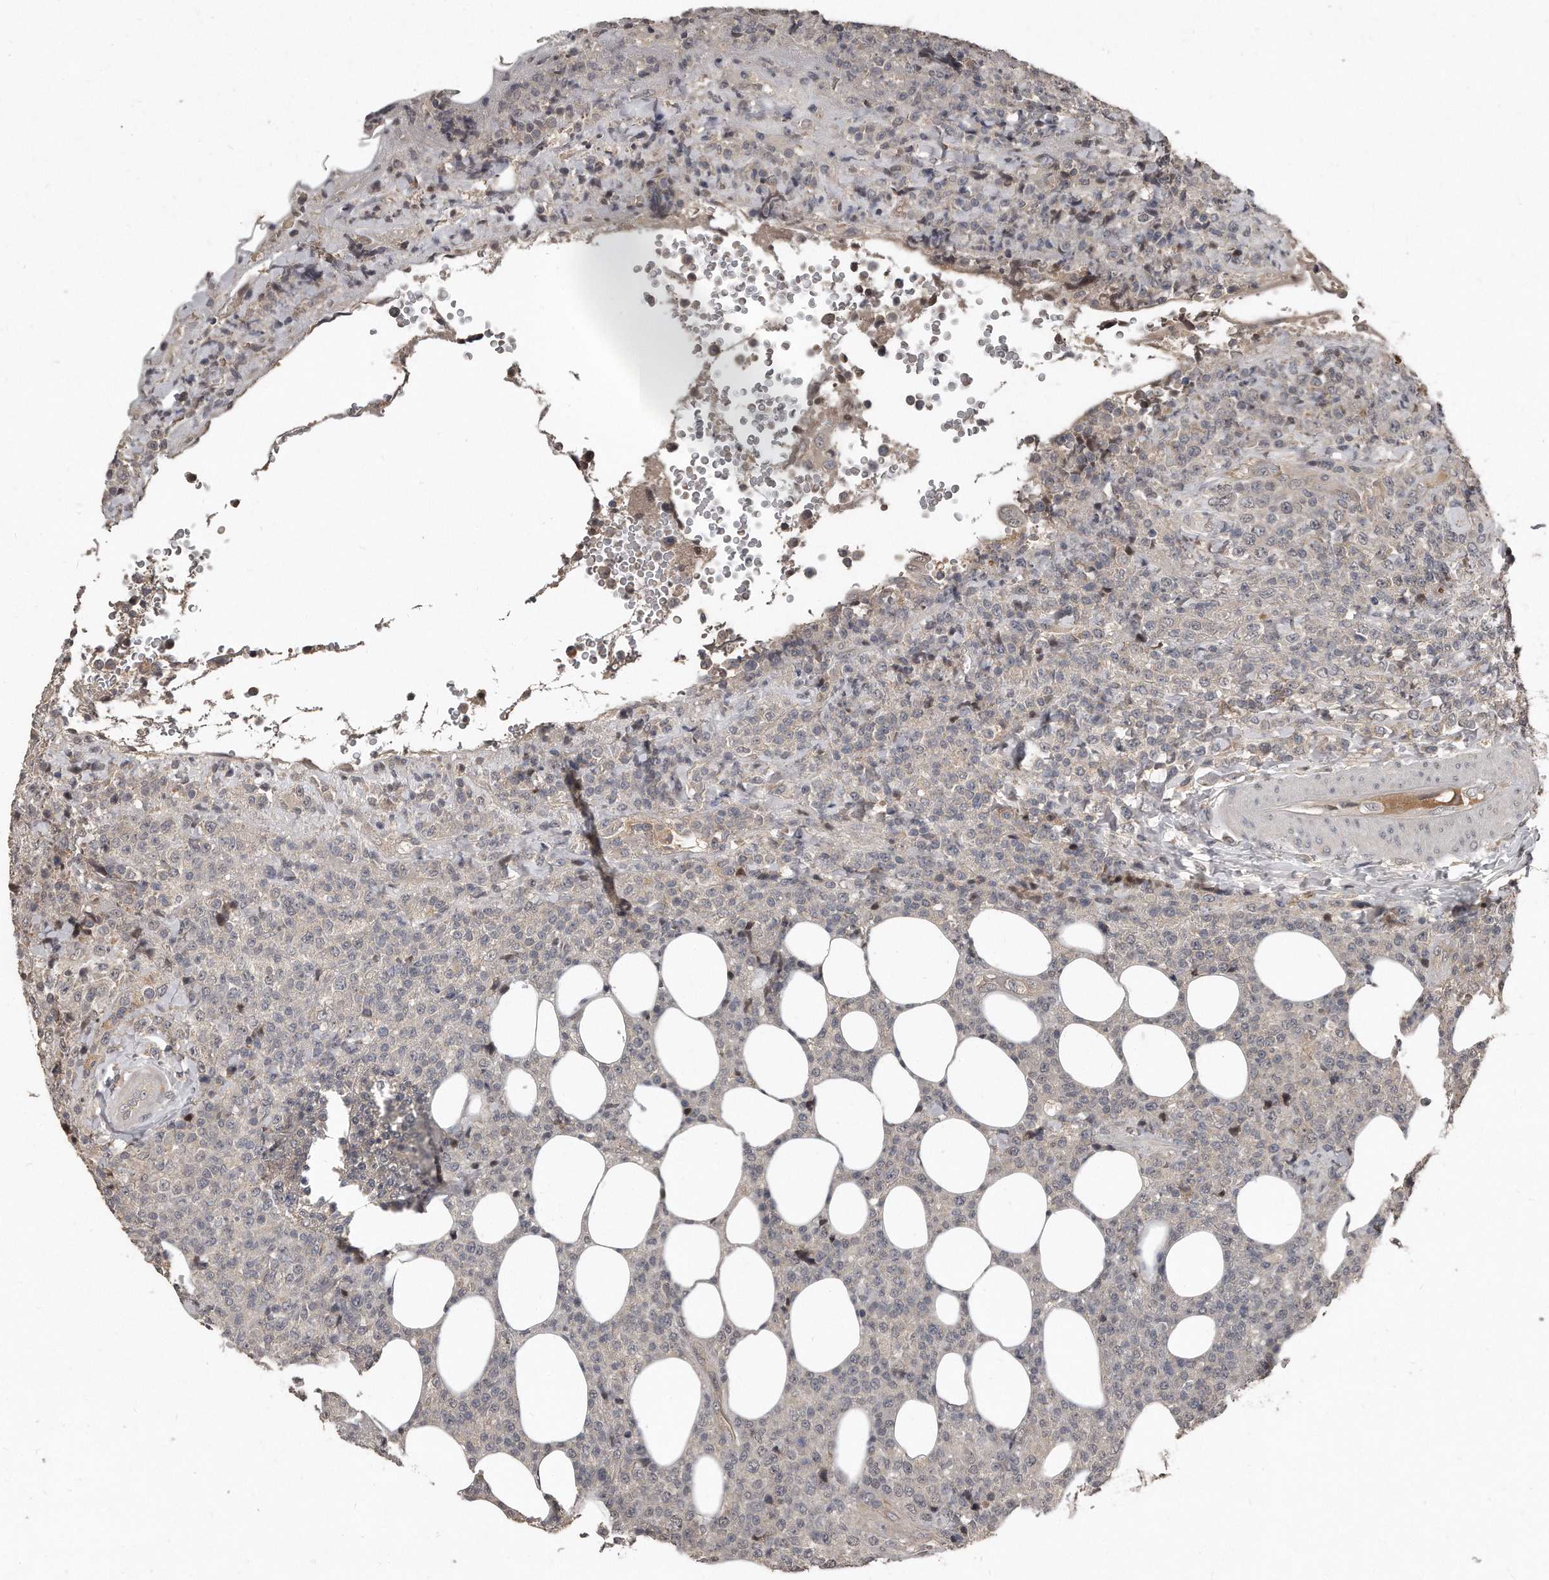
{"staining": {"intensity": "negative", "quantity": "none", "location": "none"}, "tissue": "lymphoma", "cell_type": "Tumor cells", "image_type": "cancer", "snomed": [{"axis": "morphology", "description": "Malignant lymphoma, non-Hodgkin's type, High grade"}, {"axis": "topography", "description": "Lymph node"}], "caption": "This is an immunohistochemistry (IHC) photomicrograph of malignant lymphoma, non-Hodgkin's type (high-grade). There is no positivity in tumor cells.", "gene": "GRB10", "patient": {"sex": "male", "age": 13}}